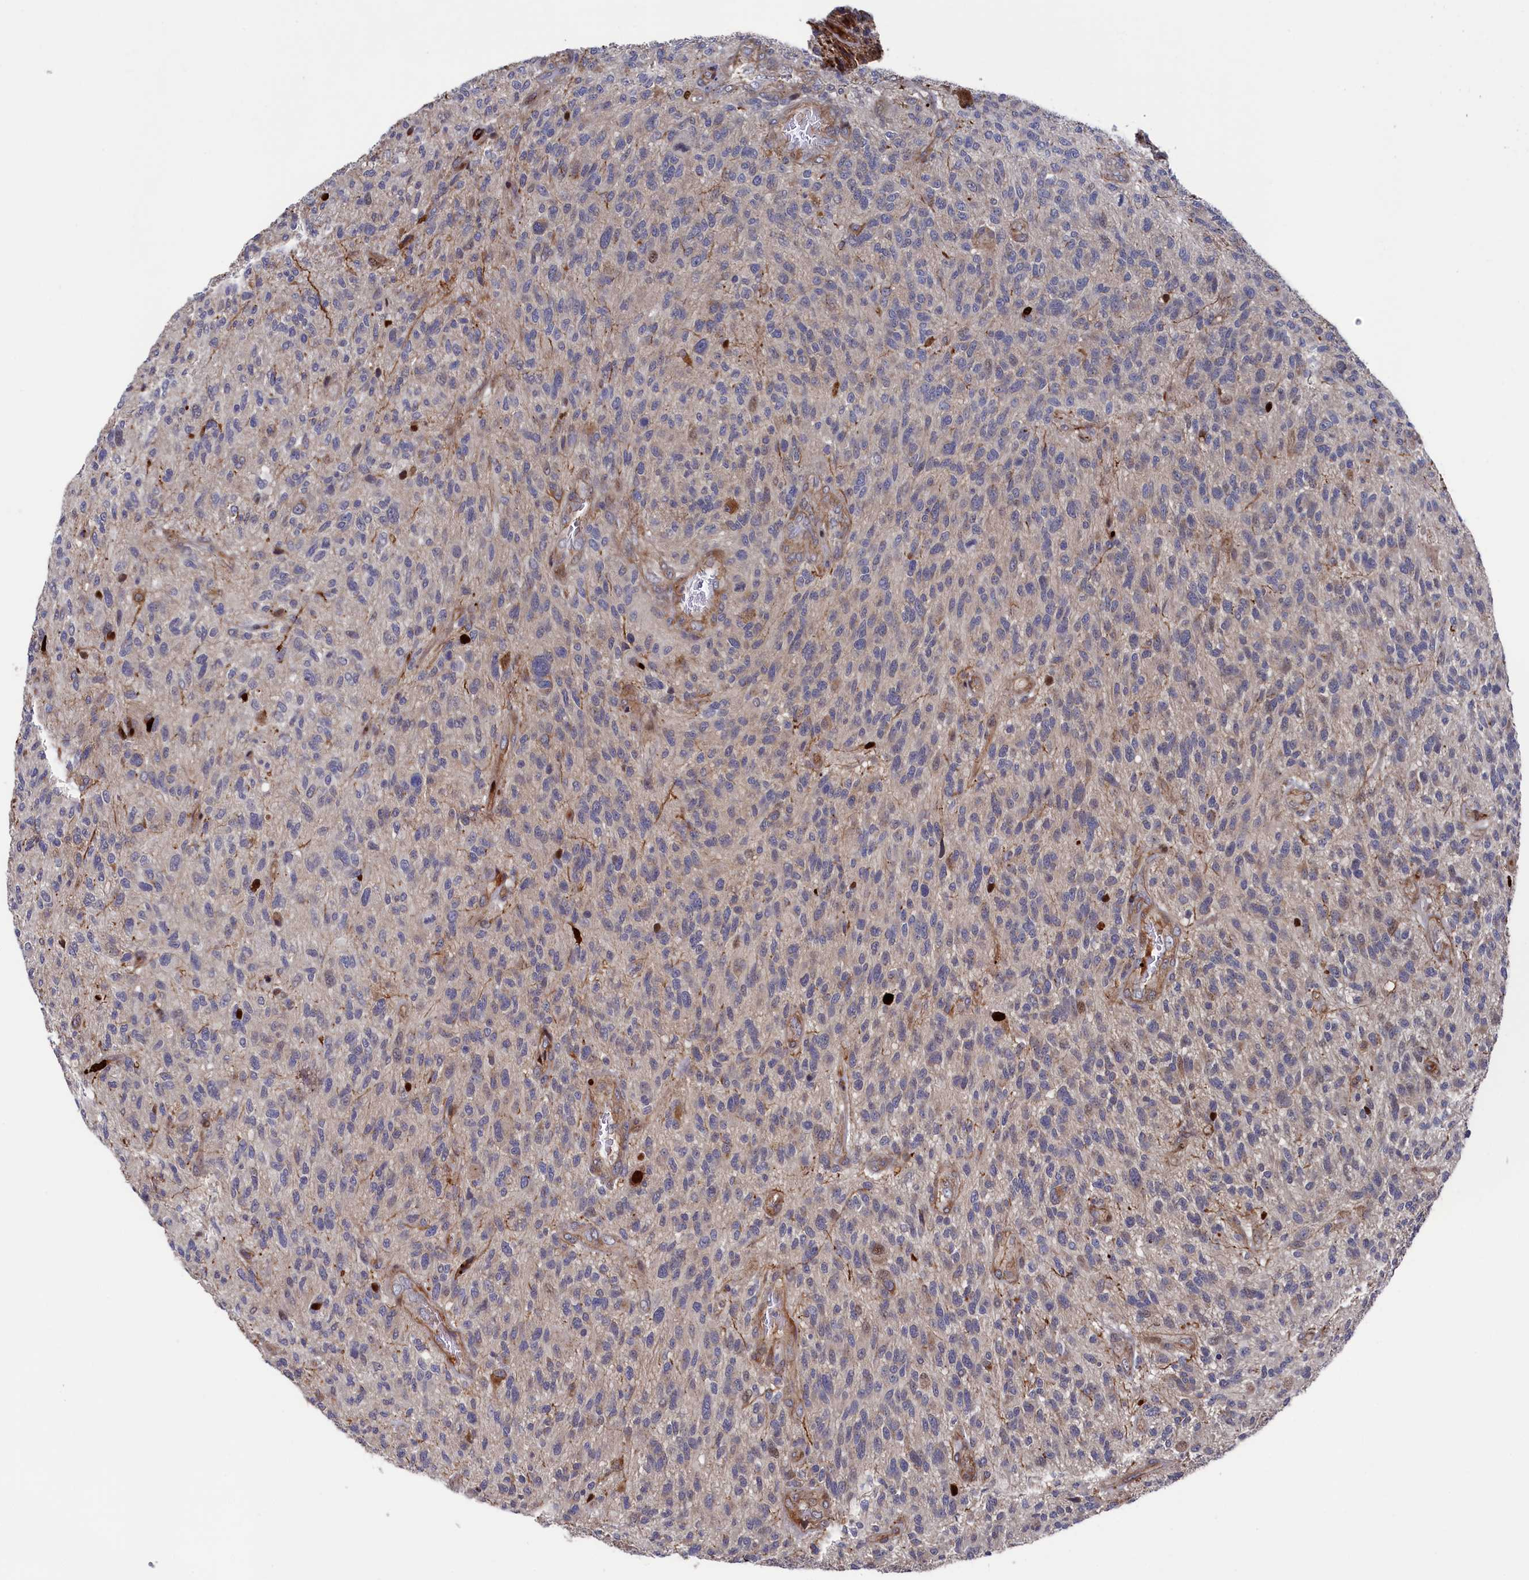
{"staining": {"intensity": "negative", "quantity": "none", "location": "none"}, "tissue": "glioma", "cell_type": "Tumor cells", "image_type": "cancer", "snomed": [{"axis": "morphology", "description": "Glioma, malignant, High grade"}, {"axis": "topography", "description": "Brain"}], "caption": "A high-resolution image shows immunohistochemistry staining of high-grade glioma (malignant), which displays no significant expression in tumor cells.", "gene": "ZNF891", "patient": {"sex": "male", "age": 47}}